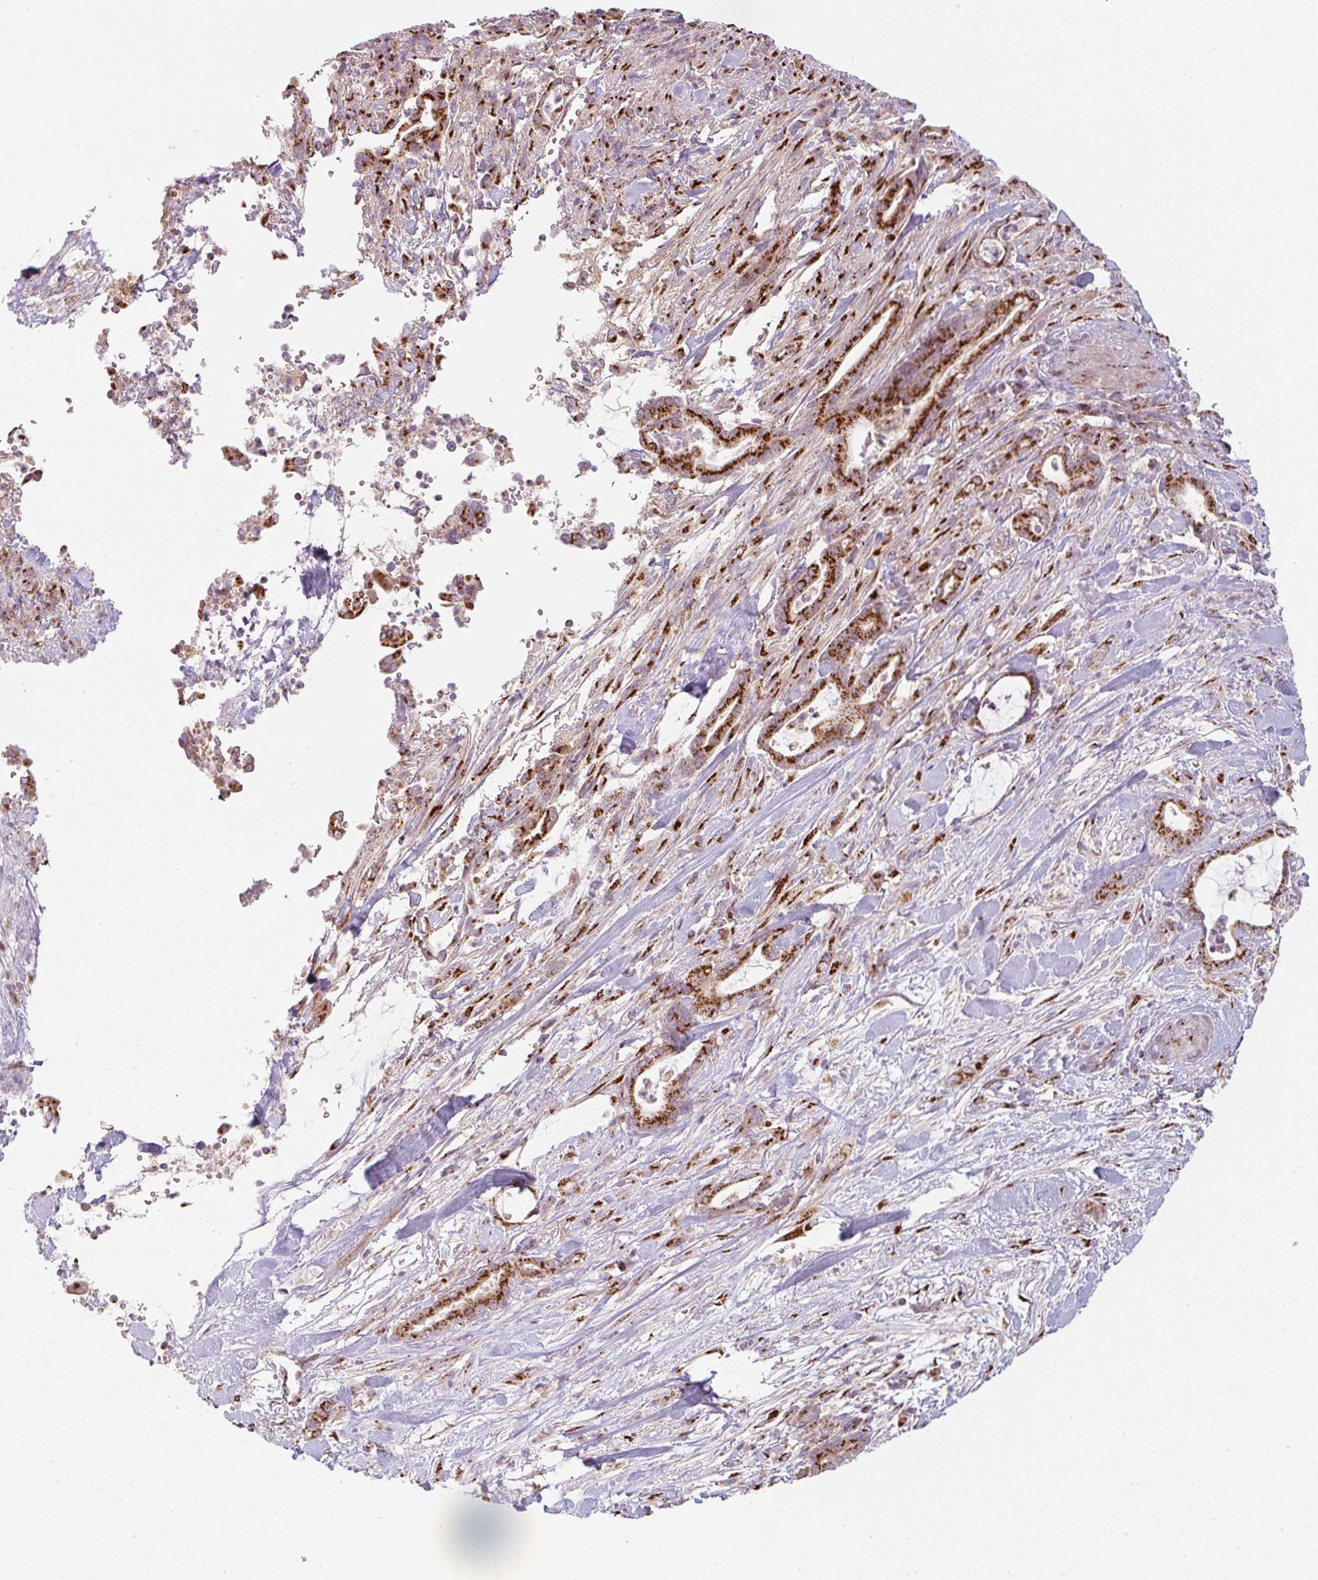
{"staining": {"intensity": "strong", "quantity": ">75%", "location": "cytoplasmic/membranous"}, "tissue": "pancreatic cancer", "cell_type": "Tumor cells", "image_type": "cancer", "snomed": [{"axis": "morphology", "description": "Normal tissue, NOS"}, {"axis": "morphology", "description": "Adenocarcinoma, NOS"}, {"axis": "topography", "description": "Pancreas"}], "caption": "This is a photomicrograph of immunohistochemistry (IHC) staining of pancreatic cancer (adenocarcinoma), which shows strong staining in the cytoplasmic/membranous of tumor cells.", "gene": "GVQW3", "patient": {"sex": "female", "age": 55}}